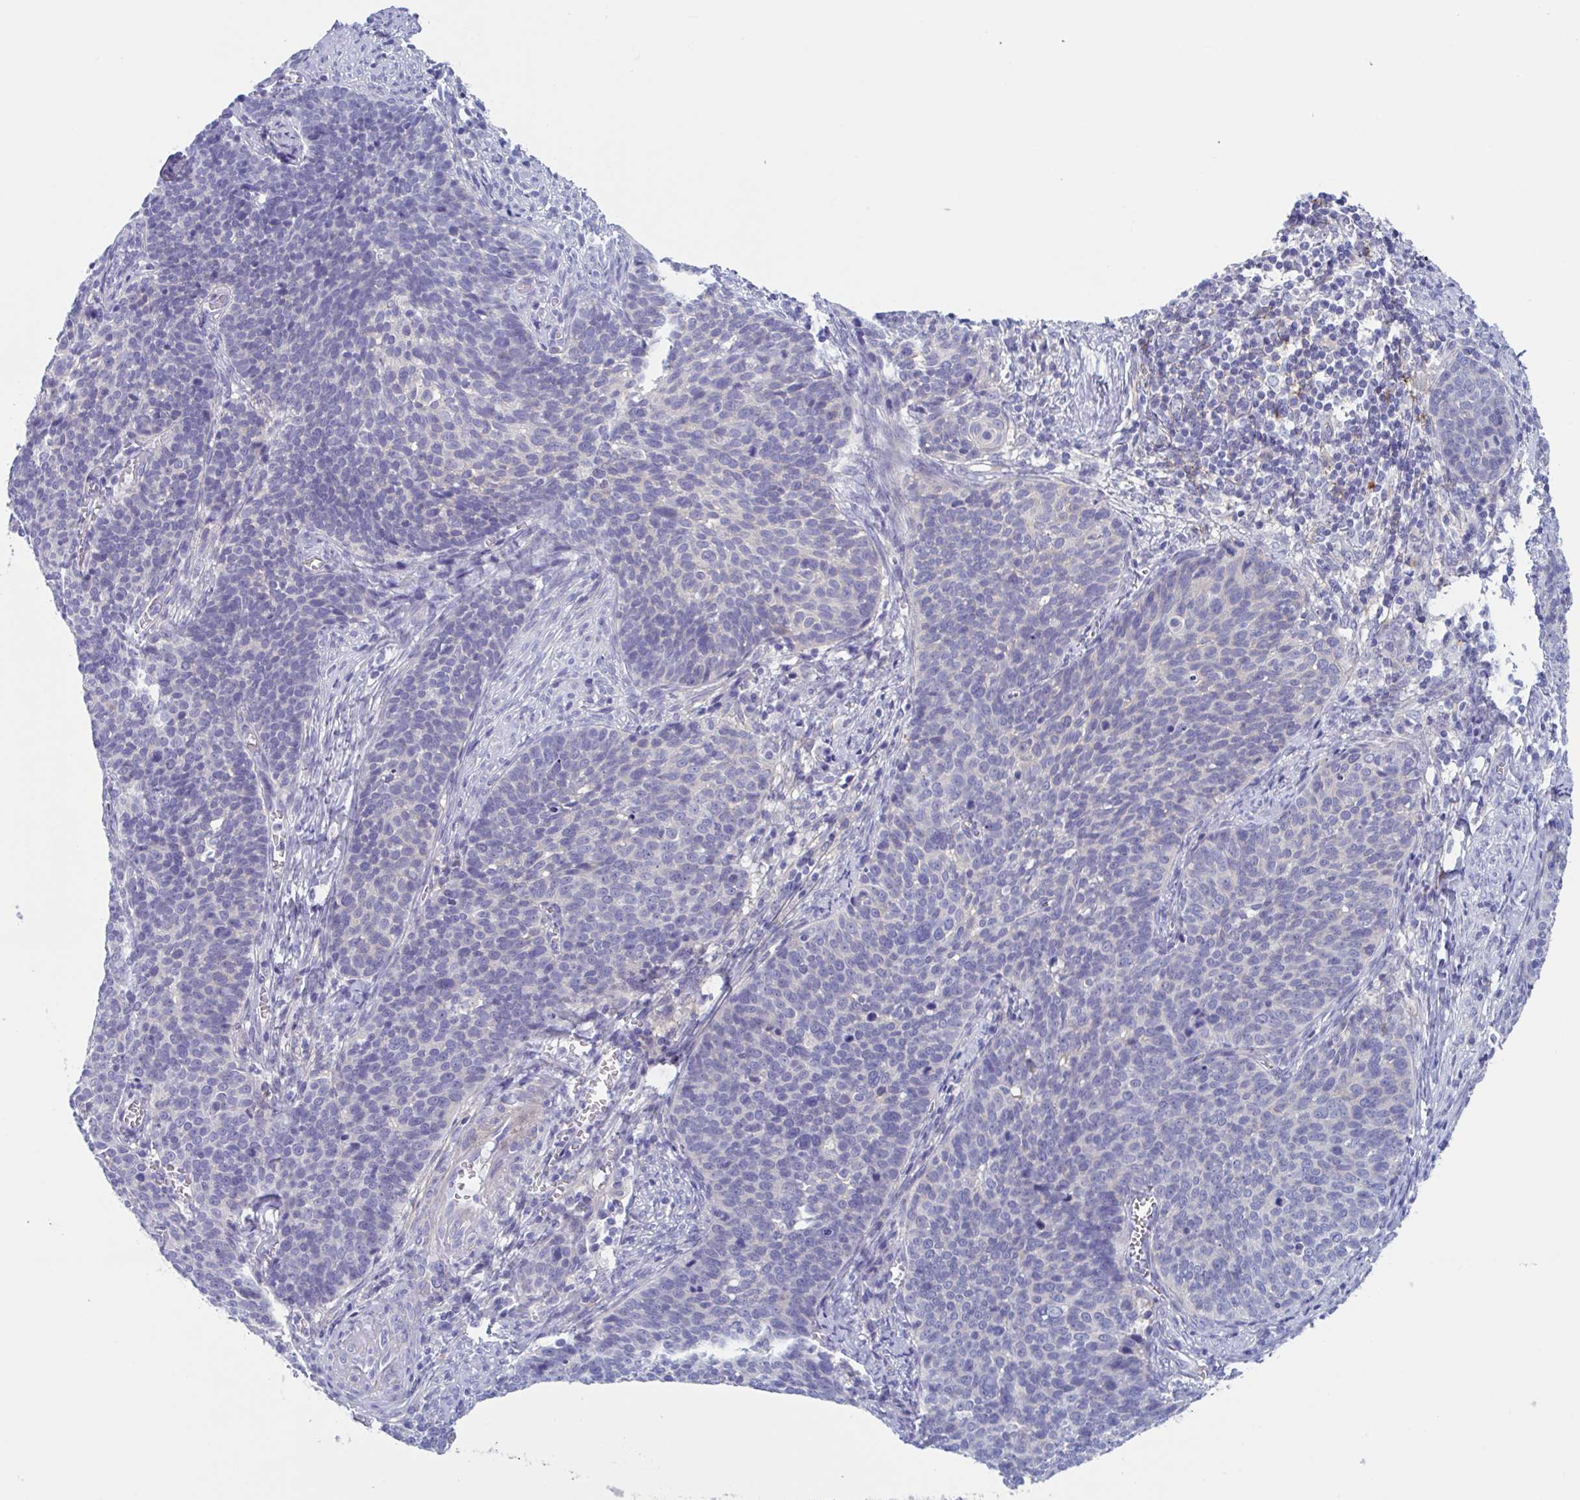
{"staining": {"intensity": "negative", "quantity": "none", "location": "none"}, "tissue": "cervical cancer", "cell_type": "Tumor cells", "image_type": "cancer", "snomed": [{"axis": "morphology", "description": "Normal tissue, NOS"}, {"axis": "morphology", "description": "Squamous cell carcinoma, NOS"}, {"axis": "topography", "description": "Cervix"}], "caption": "The immunohistochemistry histopathology image has no significant staining in tumor cells of cervical squamous cell carcinoma tissue.", "gene": "LPIN3", "patient": {"sex": "female", "age": 39}}